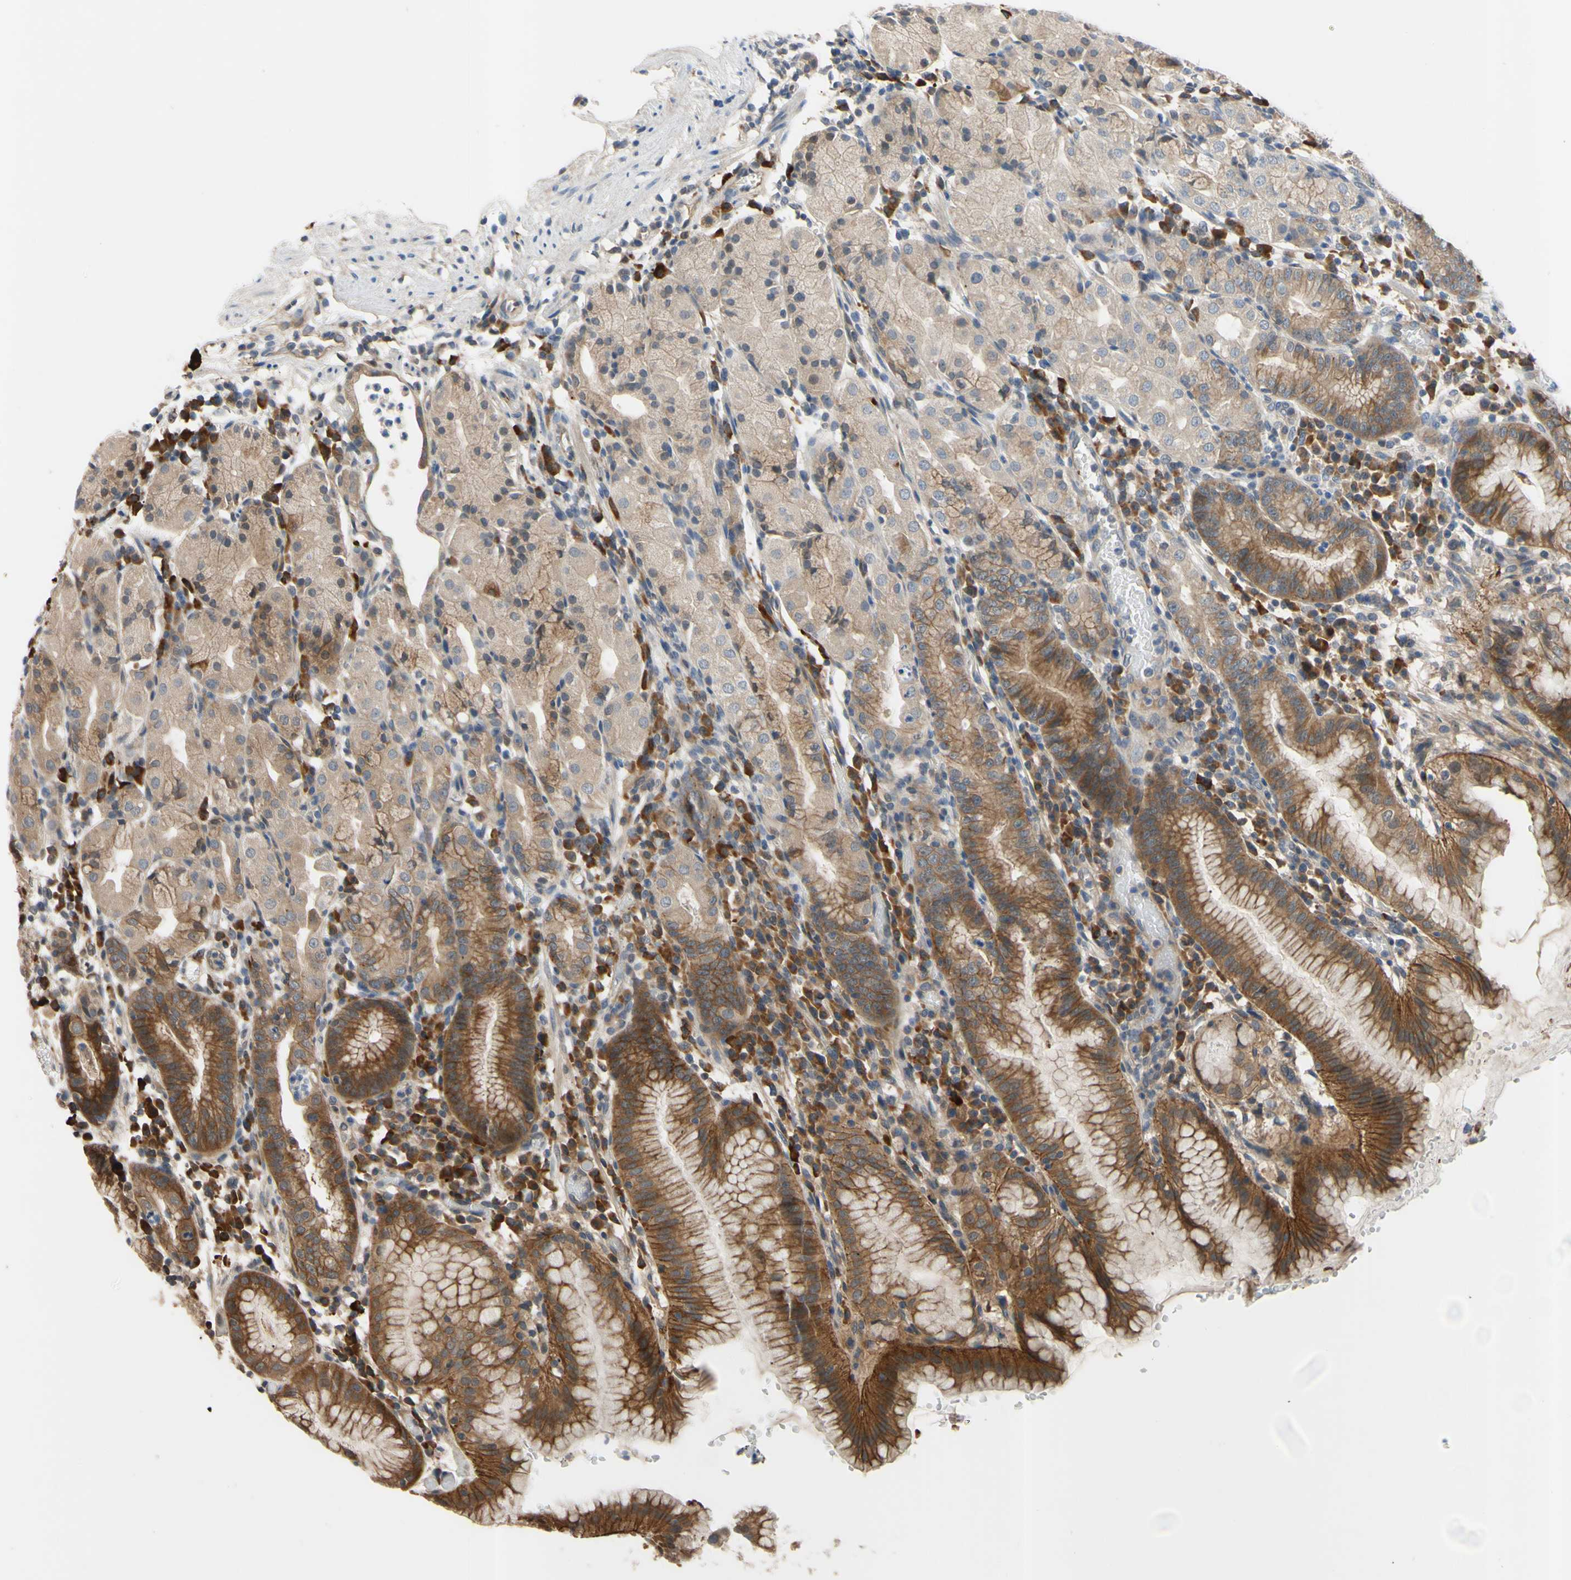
{"staining": {"intensity": "moderate", "quantity": ">75%", "location": "cytoplasmic/membranous"}, "tissue": "stomach", "cell_type": "Glandular cells", "image_type": "normal", "snomed": [{"axis": "morphology", "description": "Normal tissue, NOS"}, {"axis": "topography", "description": "Stomach"}, {"axis": "topography", "description": "Stomach, lower"}], "caption": "IHC micrograph of normal human stomach stained for a protein (brown), which displays medium levels of moderate cytoplasmic/membranous expression in about >75% of glandular cells.", "gene": "XIAP", "patient": {"sex": "female", "age": 75}}